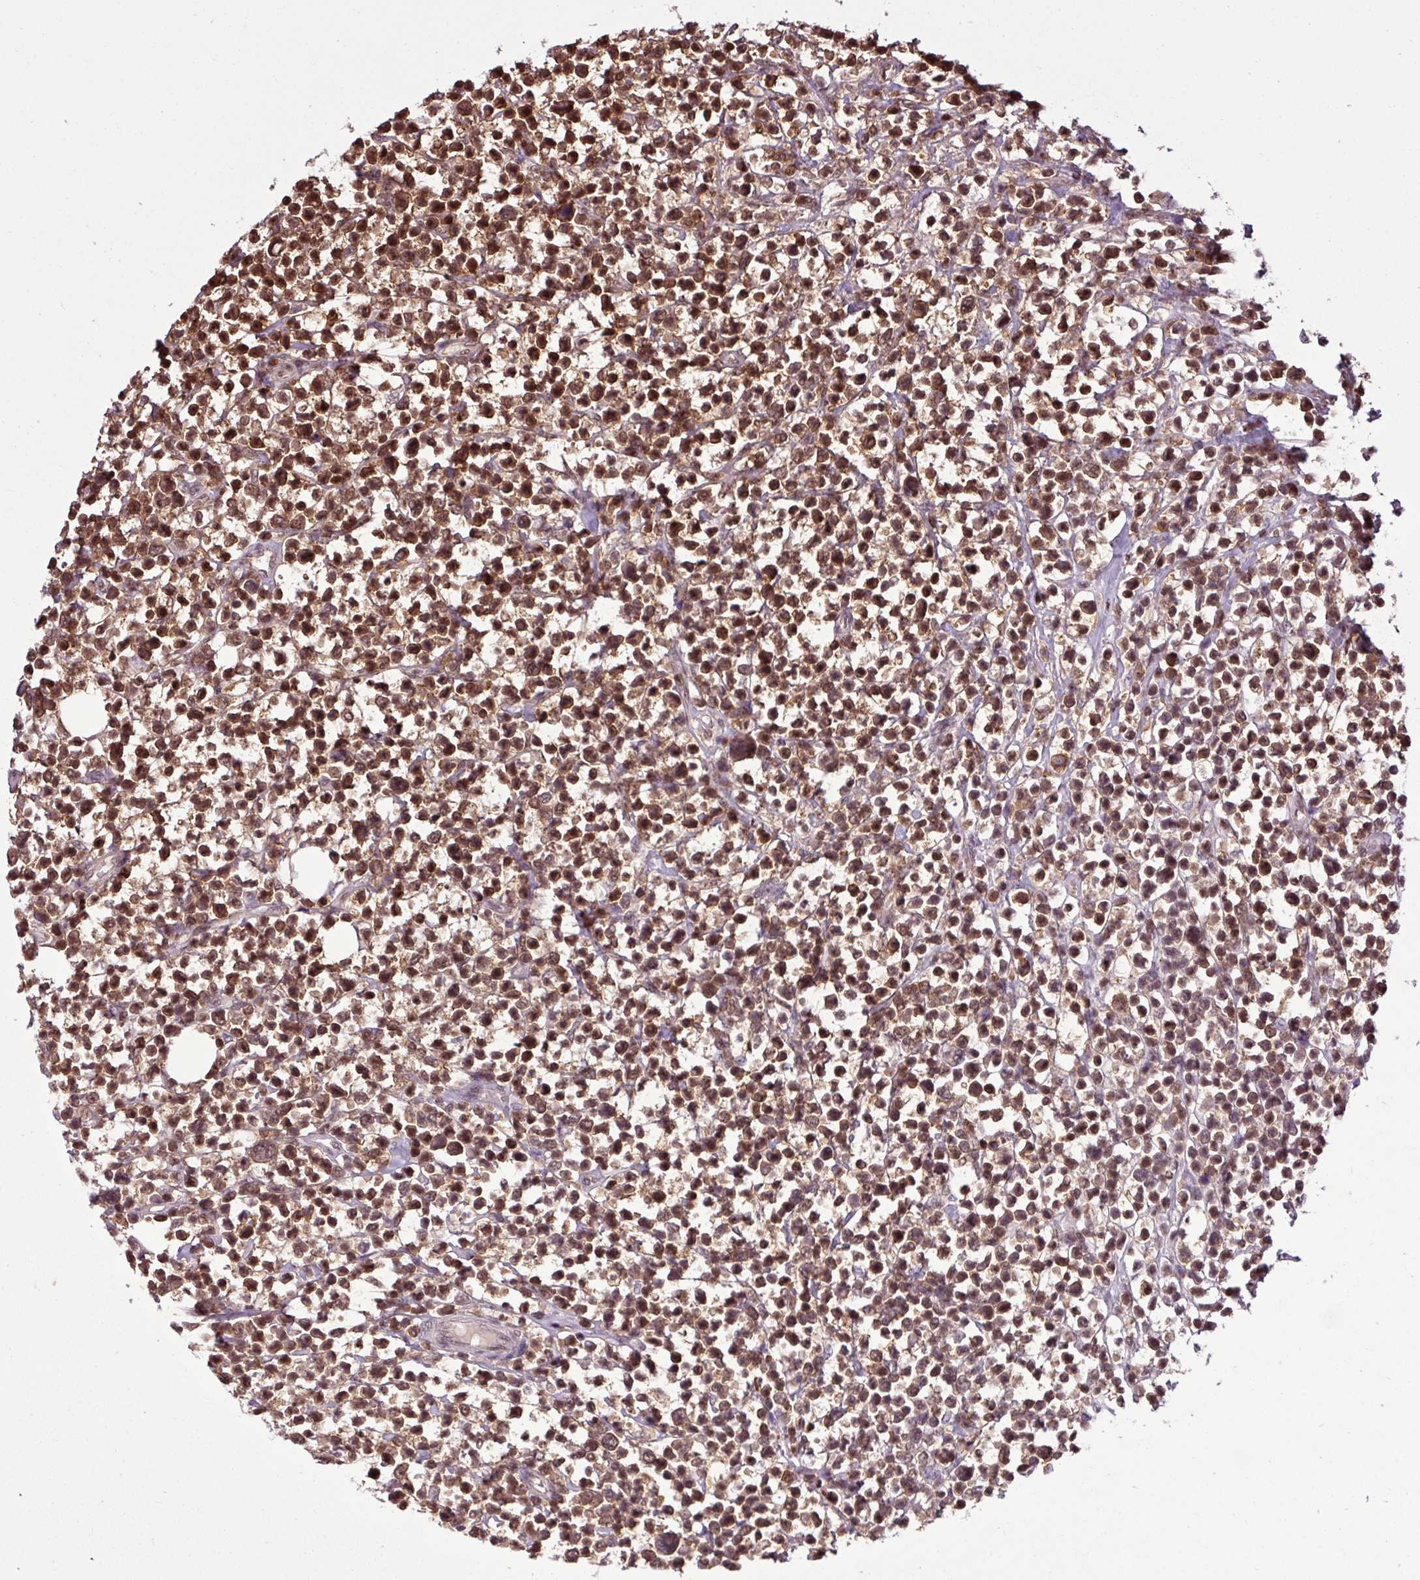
{"staining": {"intensity": "strong", "quantity": ">75%", "location": "cytoplasmic/membranous,nuclear"}, "tissue": "lymphoma", "cell_type": "Tumor cells", "image_type": "cancer", "snomed": [{"axis": "morphology", "description": "Malignant lymphoma, non-Hodgkin's type, Low grade"}, {"axis": "topography", "description": "Lymph node"}], "caption": "Protein staining of lymphoma tissue demonstrates strong cytoplasmic/membranous and nuclear expression in approximately >75% of tumor cells. The staining was performed using DAB (3,3'-diaminobenzidine), with brown indicating positive protein expression. Nuclei are stained blue with hematoxylin.", "gene": "ITPKC", "patient": {"sex": "male", "age": 60}}